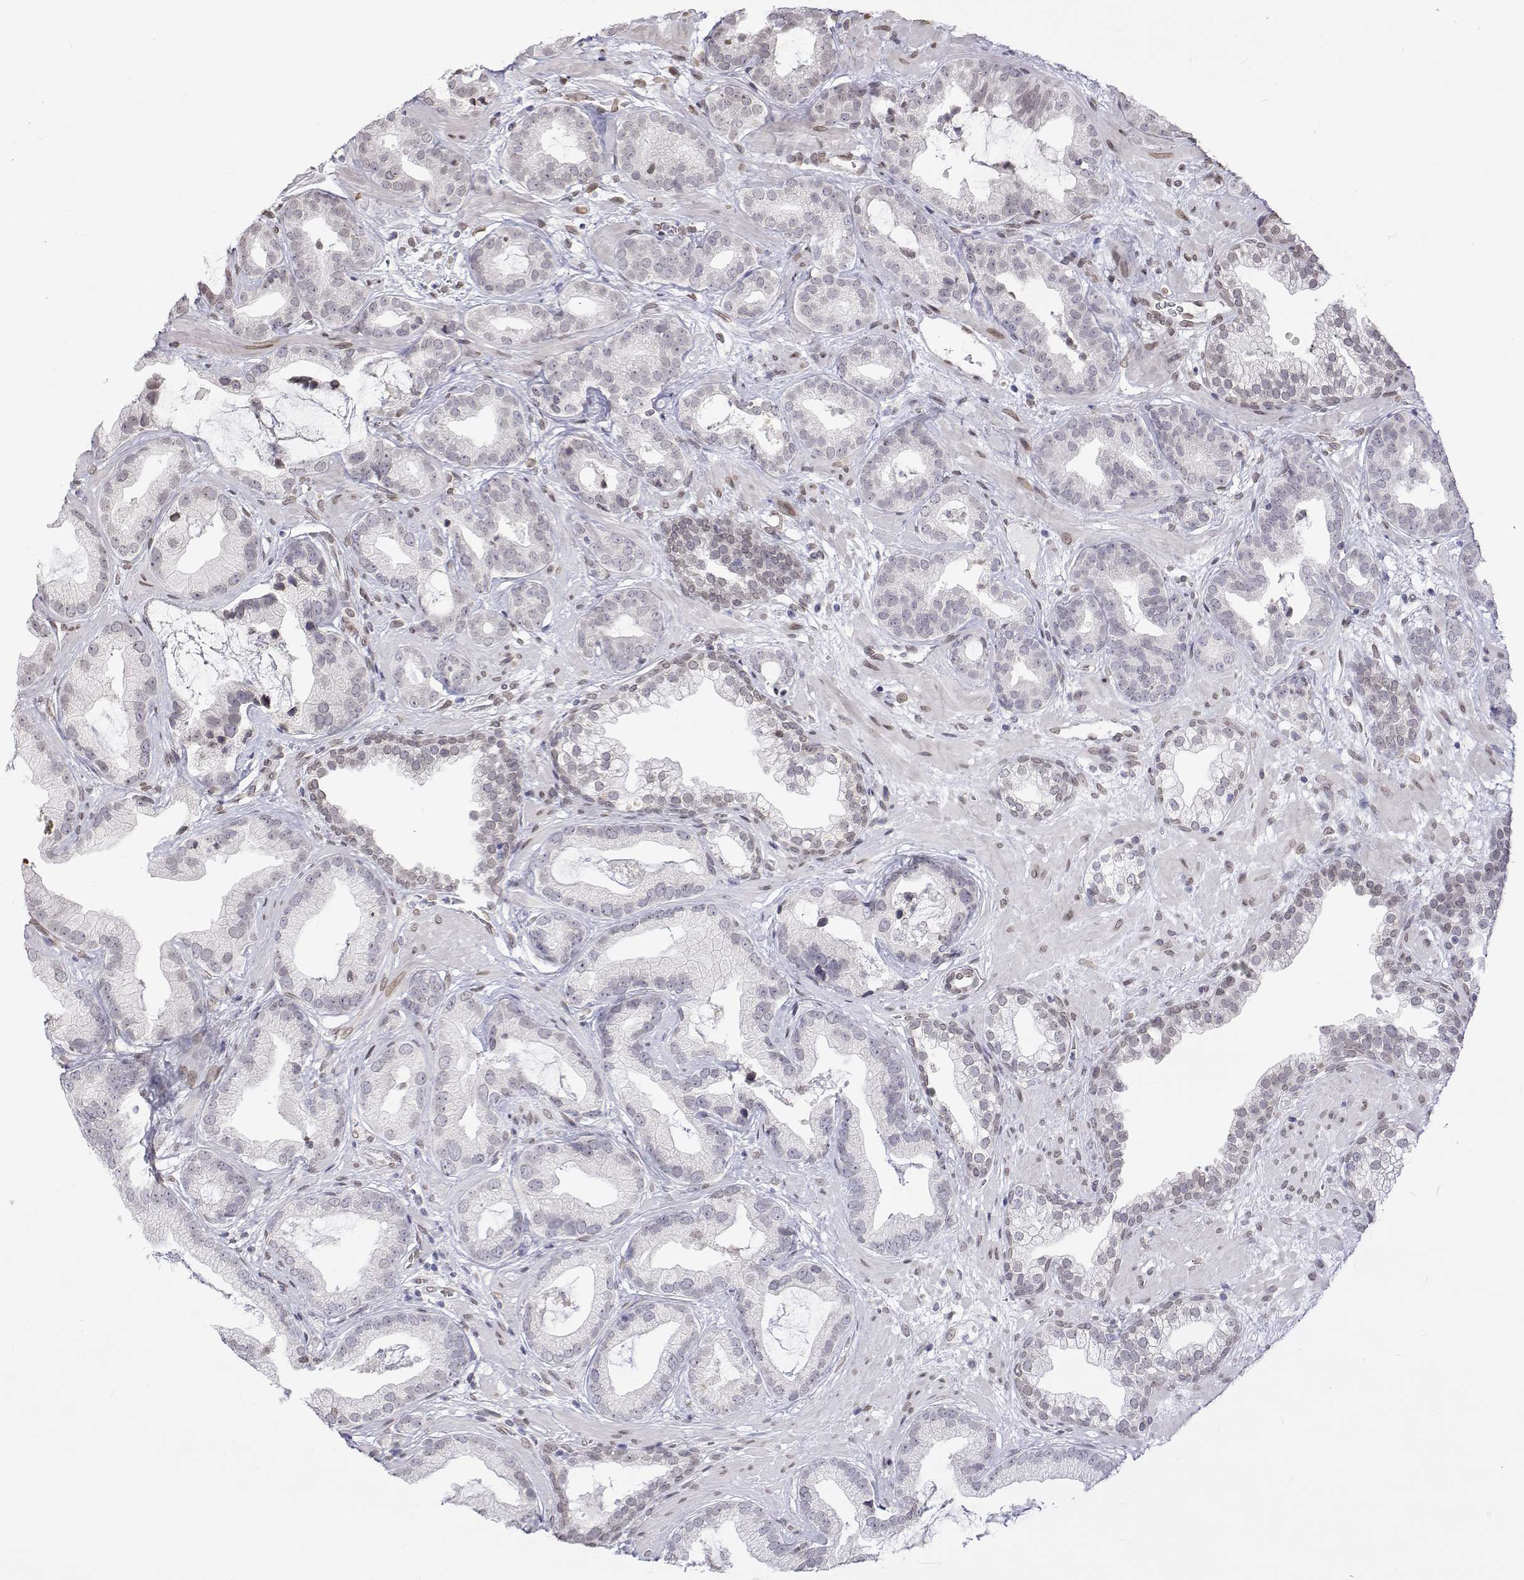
{"staining": {"intensity": "negative", "quantity": "none", "location": "none"}, "tissue": "prostate cancer", "cell_type": "Tumor cells", "image_type": "cancer", "snomed": [{"axis": "morphology", "description": "Adenocarcinoma, Low grade"}, {"axis": "topography", "description": "Prostate"}], "caption": "The photomicrograph reveals no staining of tumor cells in prostate cancer.", "gene": "ZNF532", "patient": {"sex": "male", "age": 62}}